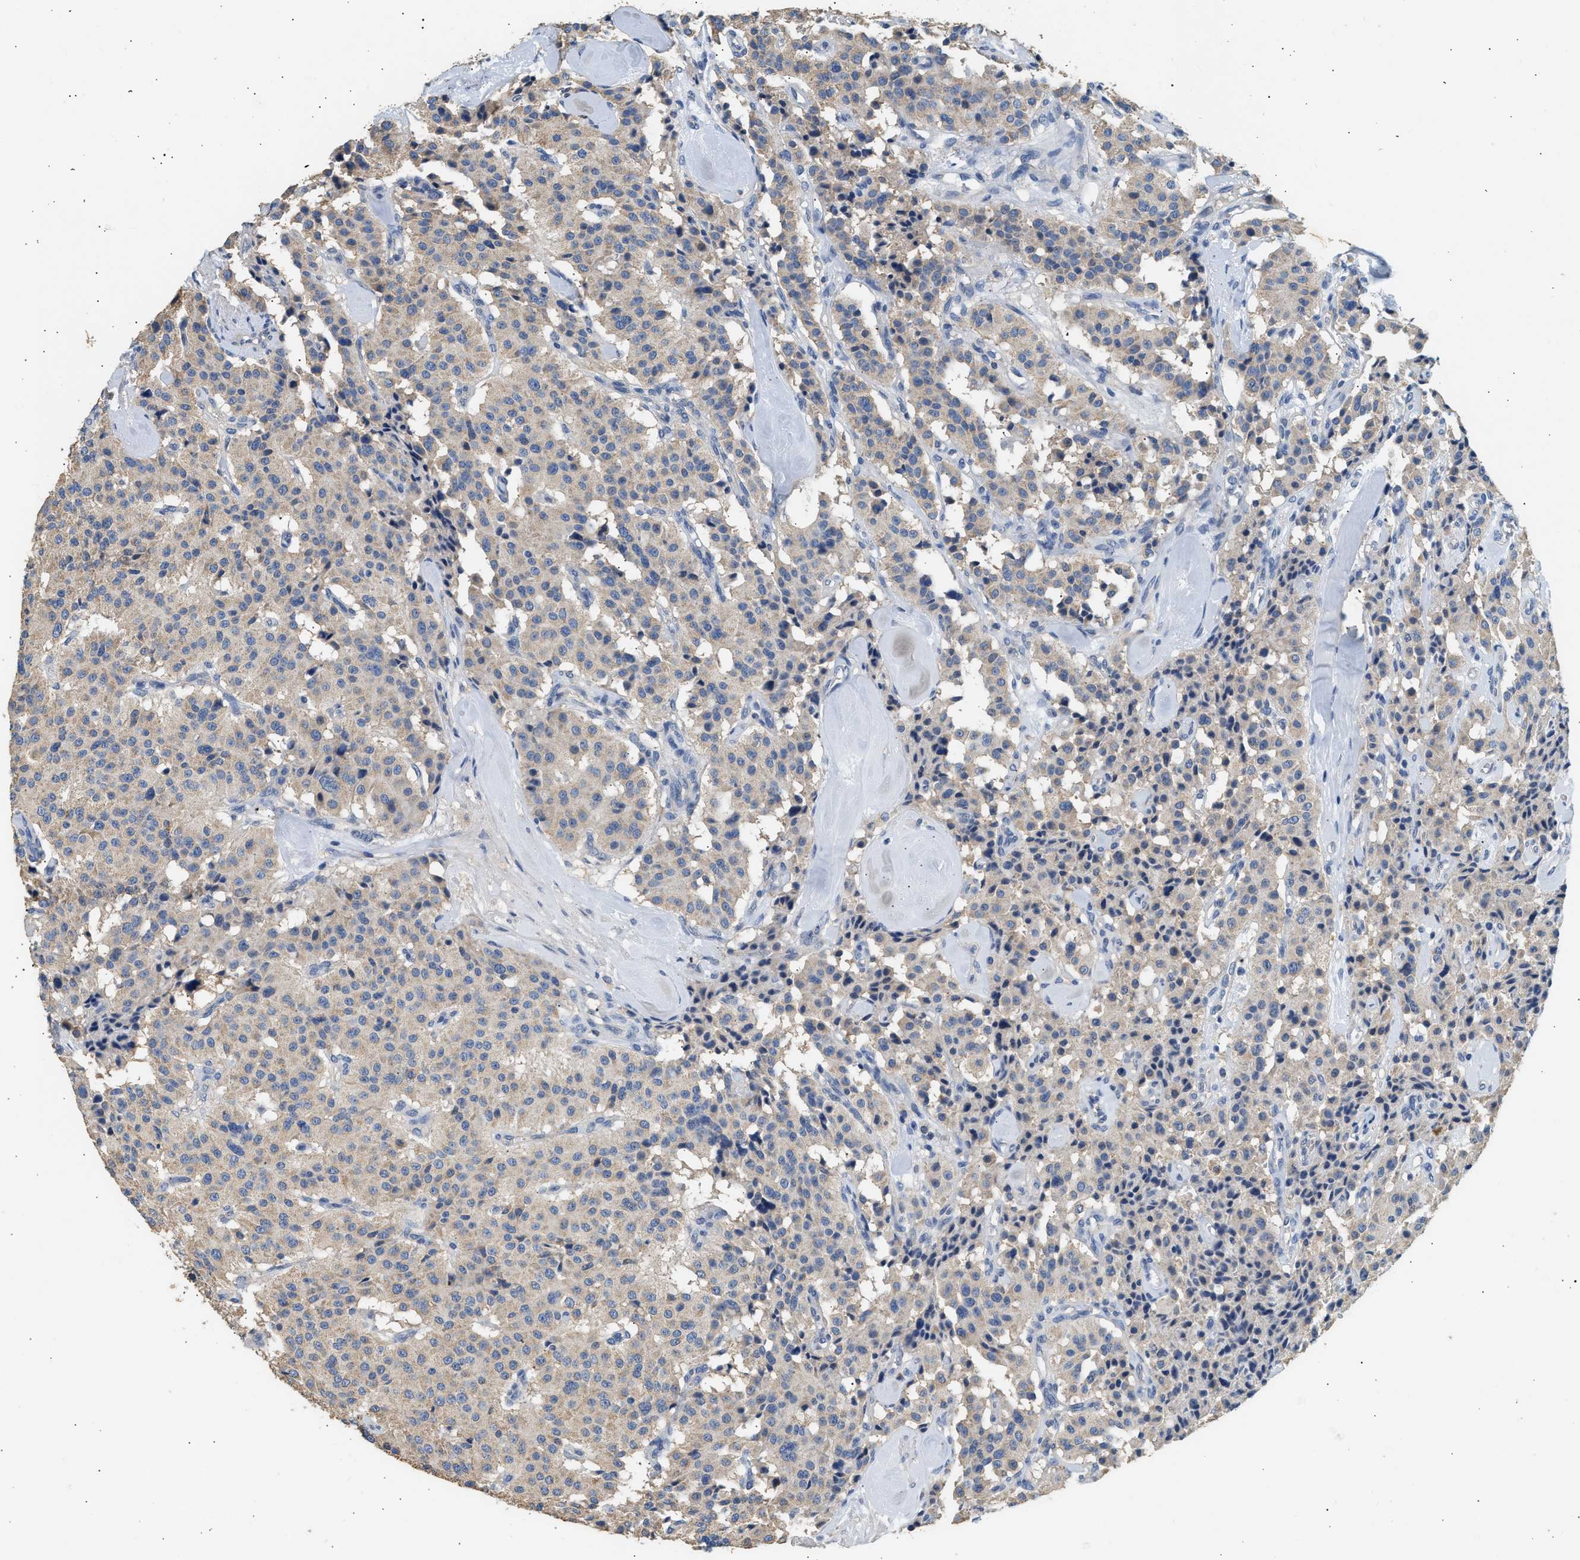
{"staining": {"intensity": "weak", "quantity": "25%-75%", "location": "cytoplasmic/membranous"}, "tissue": "carcinoid", "cell_type": "Tumor cells", "image_type": "cancer", "snomed": [{"axis": "morphology", "description": "Carcinoid, malignant, NOS"}, {"axis": "topography", "description": "Lung"}], "caption": "Tumor cells exhibit low levels of weak cytoplasmic/membranous staining in approximately 25%-75% of cells in human carcinoid (malignant). The protein of interest is stained brown, and the nuclei are stained in blue (DAB IHC with brightfield microscopy, high magnification).", "gene": "WDR31", "patient": {"sex": "male", "age": 30}}